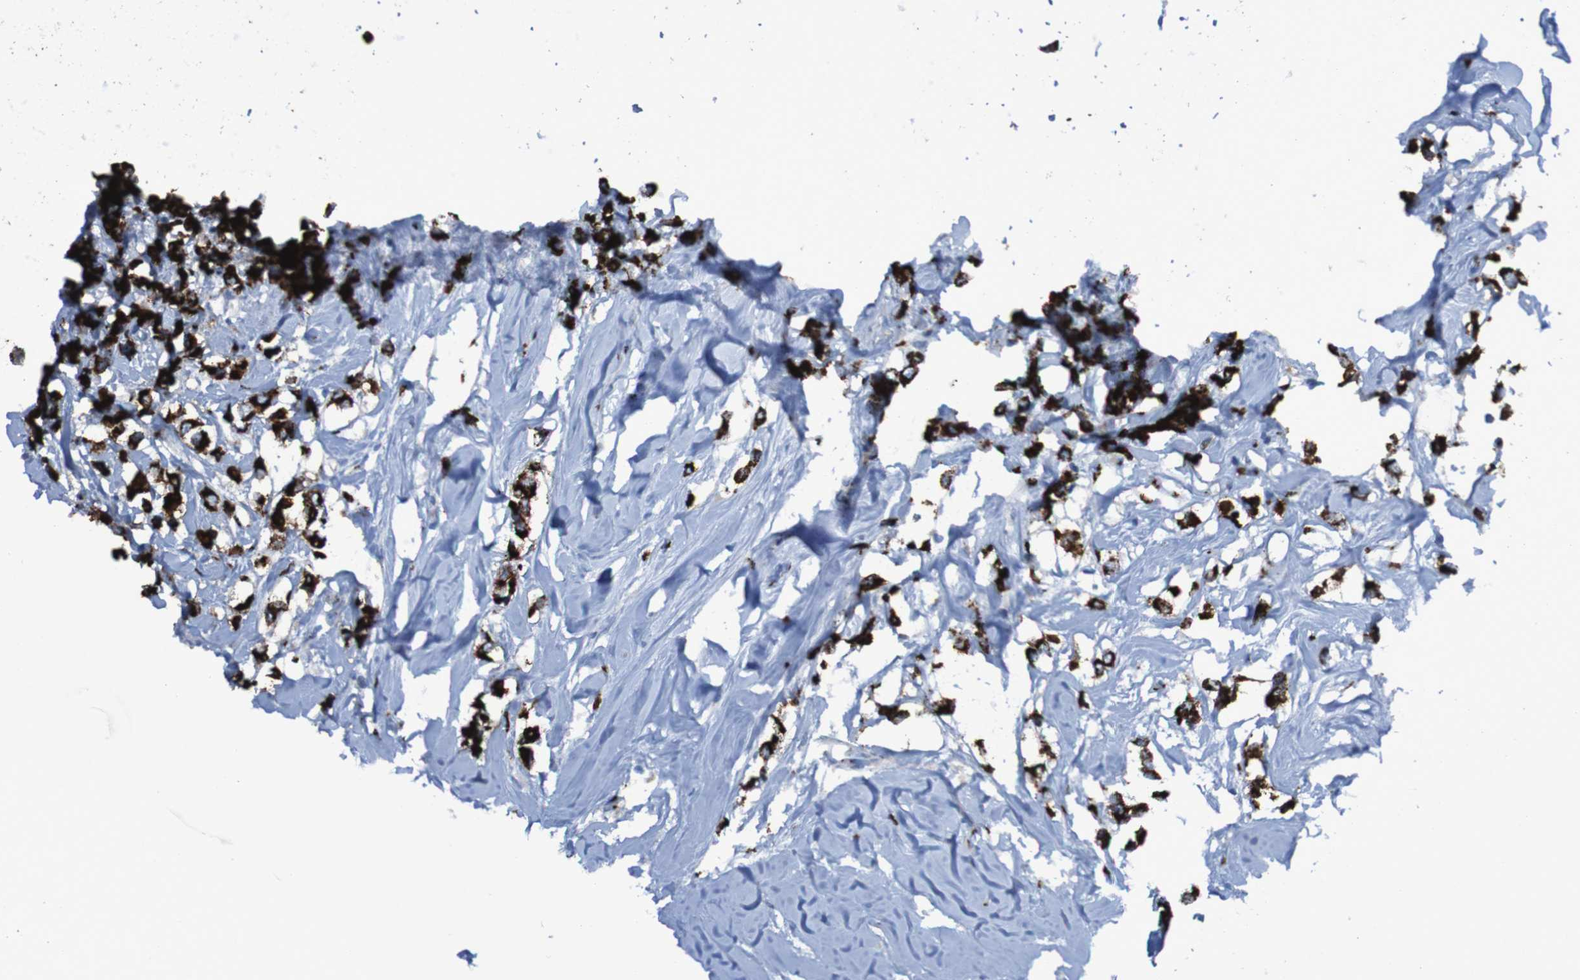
{"staining": {"intensity": "strong", "quantity": ">75%", "location": "cytoplasmic/membranous"}, "tissue": "breast cancer", "cell_type": "Tumor cells", "image_type": "cancer", "snomed": [{"axis": "morphology", "description": "Lobular carcinoma"}, {"axis": "topography", "description": "Breast"}], "caption": "An immunohistochemistry (IHC) photomicrograph of tumor tissue is shown. Protein staining in brown shows strong cytoplasmic/membranous positivity in breast lobular carcinoma within tumor cells.", "gene": "GOLM1", "patient": {"sex": "female", "age": 51}}